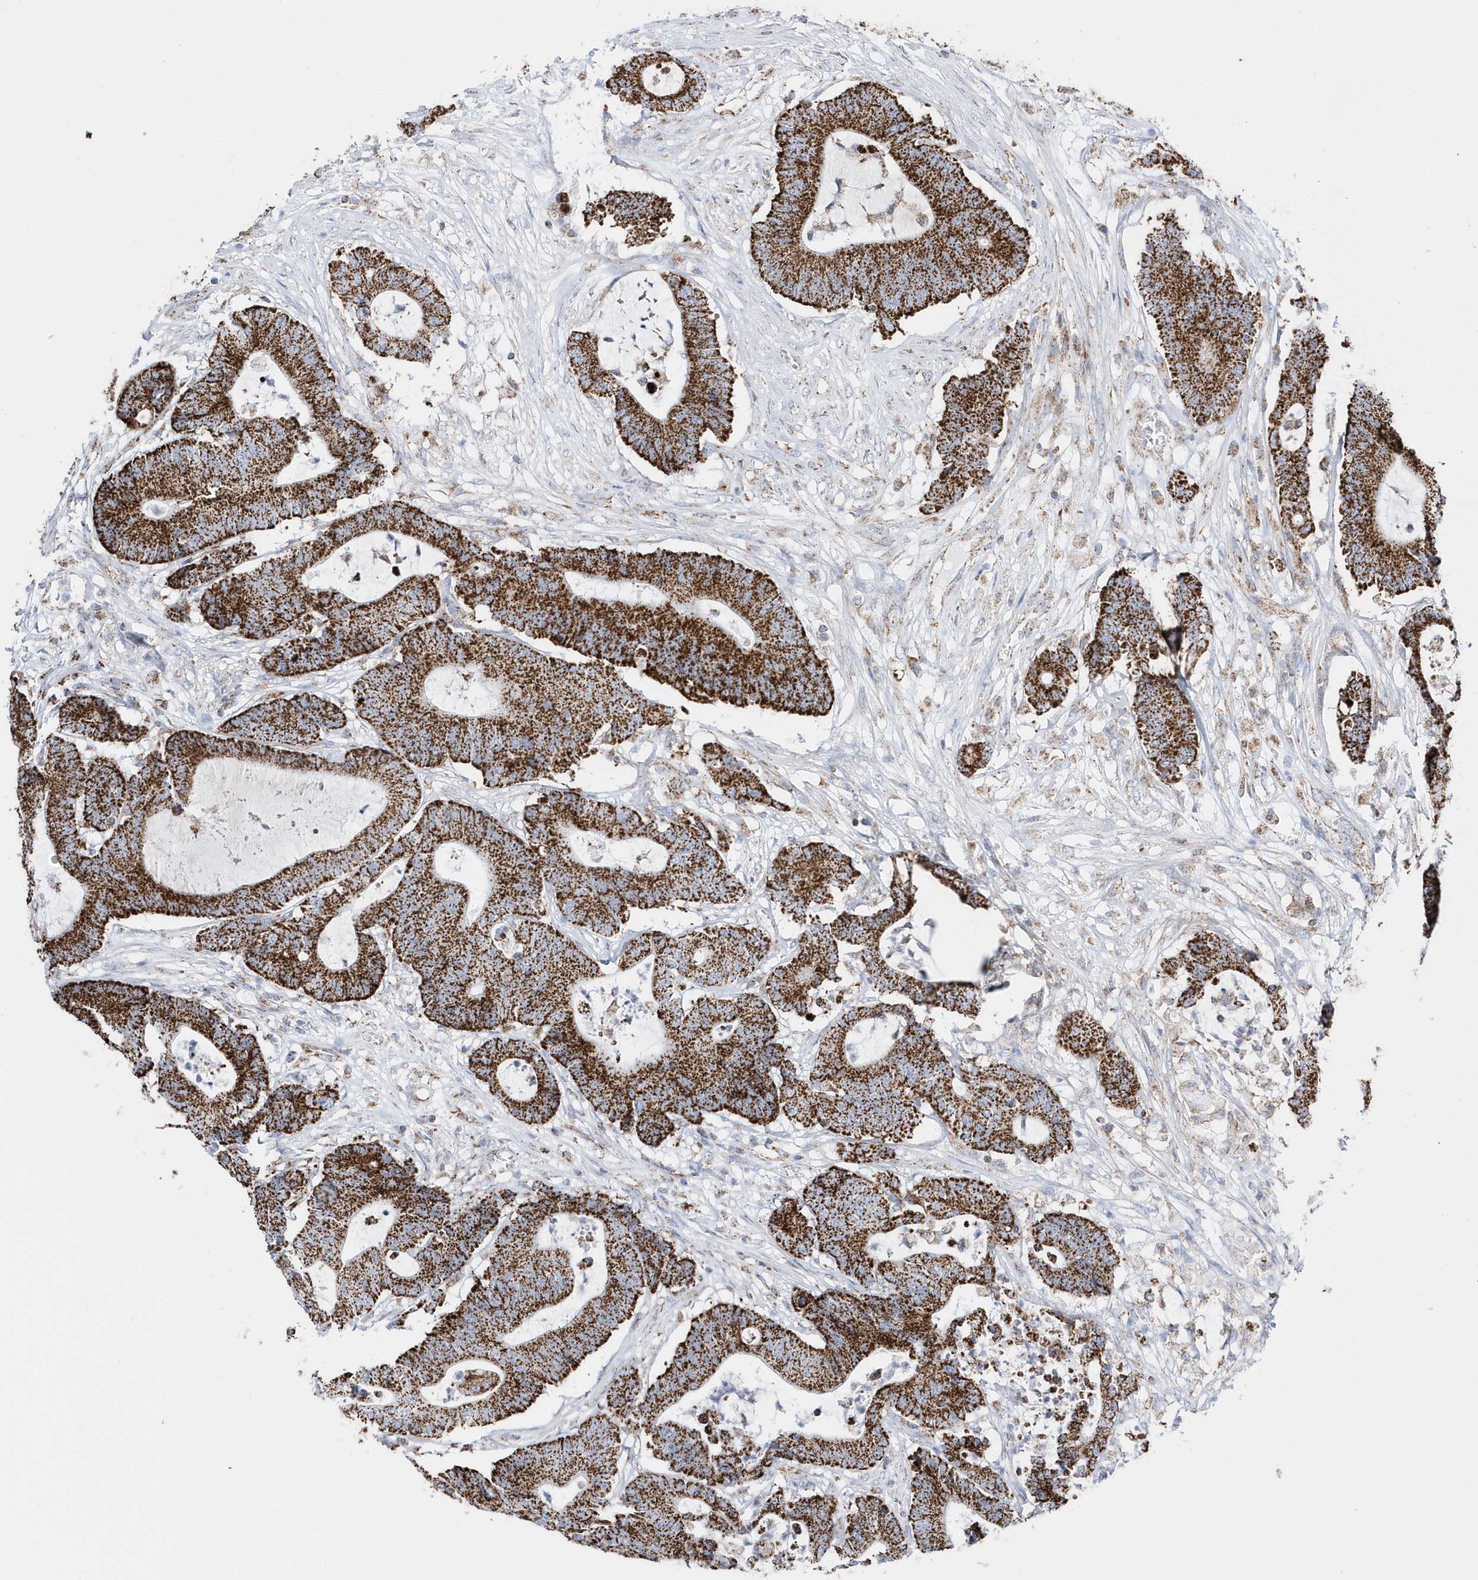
{"staining": {"intensity": "strong", "quantity": ">75%", "location": "cytoplasmic/membranous"}, "tissue": "colorectal cancer", "cell_type": "Tumor cells", "image_type": "cancer", "snomed": [{"axis": "morphology", "description": "Adenocarcinoma, NOS"}, {"axis": "topography", "description": "Colon"}], "caption": "Protein staining exhibits strong cytoplasmic/membranous staining in about >75% of tumor cells in colorectal cancer (adenocarcinoma).", "gene": "TMCO6", "patient": {"sex": "female", "age": 84}}